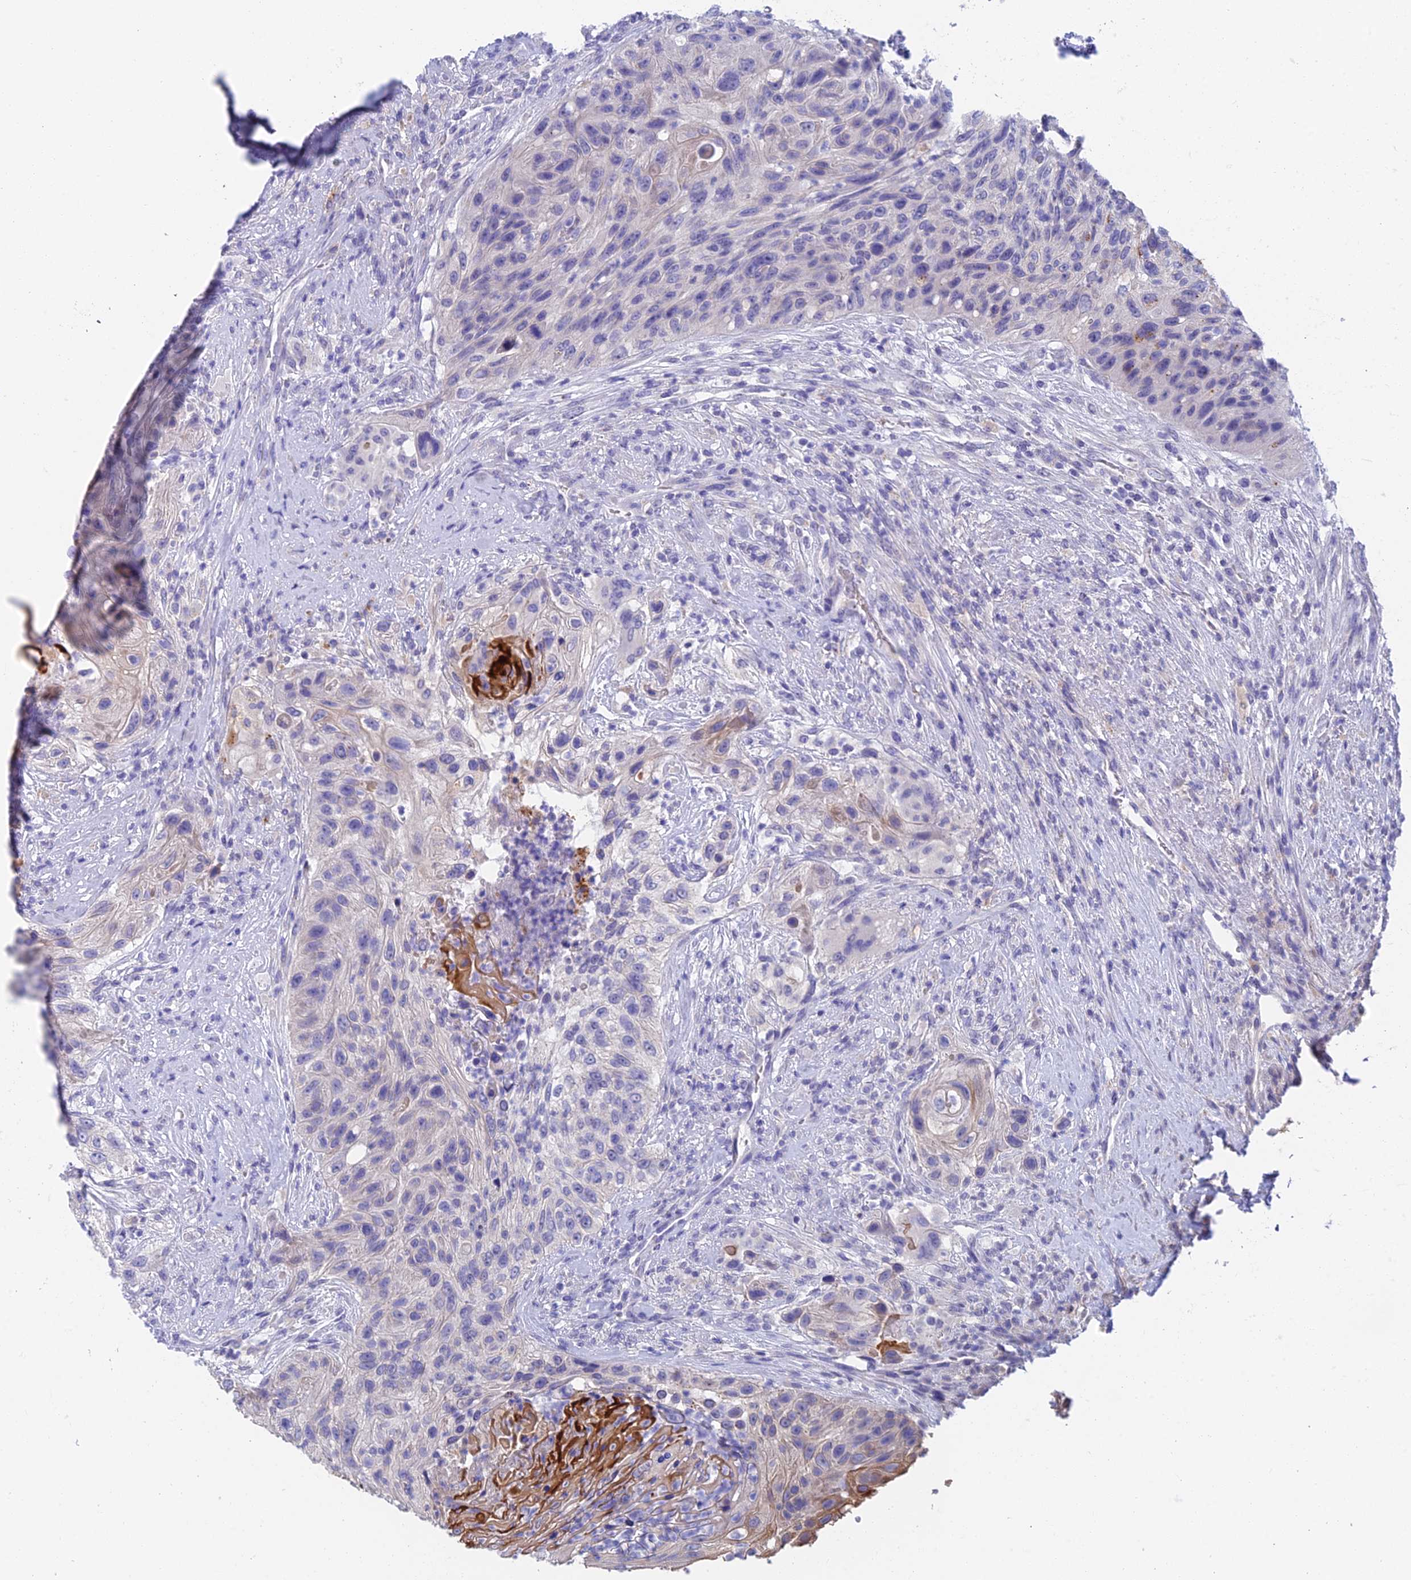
{"staining": {"intensity": "negative", "quantity": "none", "location": "none"}, "tissue": "urothelial cancer", "cell_type": "Tumor cells", "image_type": "cancer", "snomed": [{"axis": "morphology", "description": "Urothelial carcinoma, High grade"}, {"axis": "topography", "description": "Urinary bladder"}], "caption": "This micrograph is of high-grade urothelial carcinoma stained with immunohistochemistry (IHC) to label a protein in brown with the nuclei are counter-stained blue. There is no staining in tumor cells. (DAB (3,3'-diaminobenzidine) IHC visualized using brightfield microscopy, high magnification).", "gene": "ADAMTS13", "patient": {"sex": "female", "age": 60}}